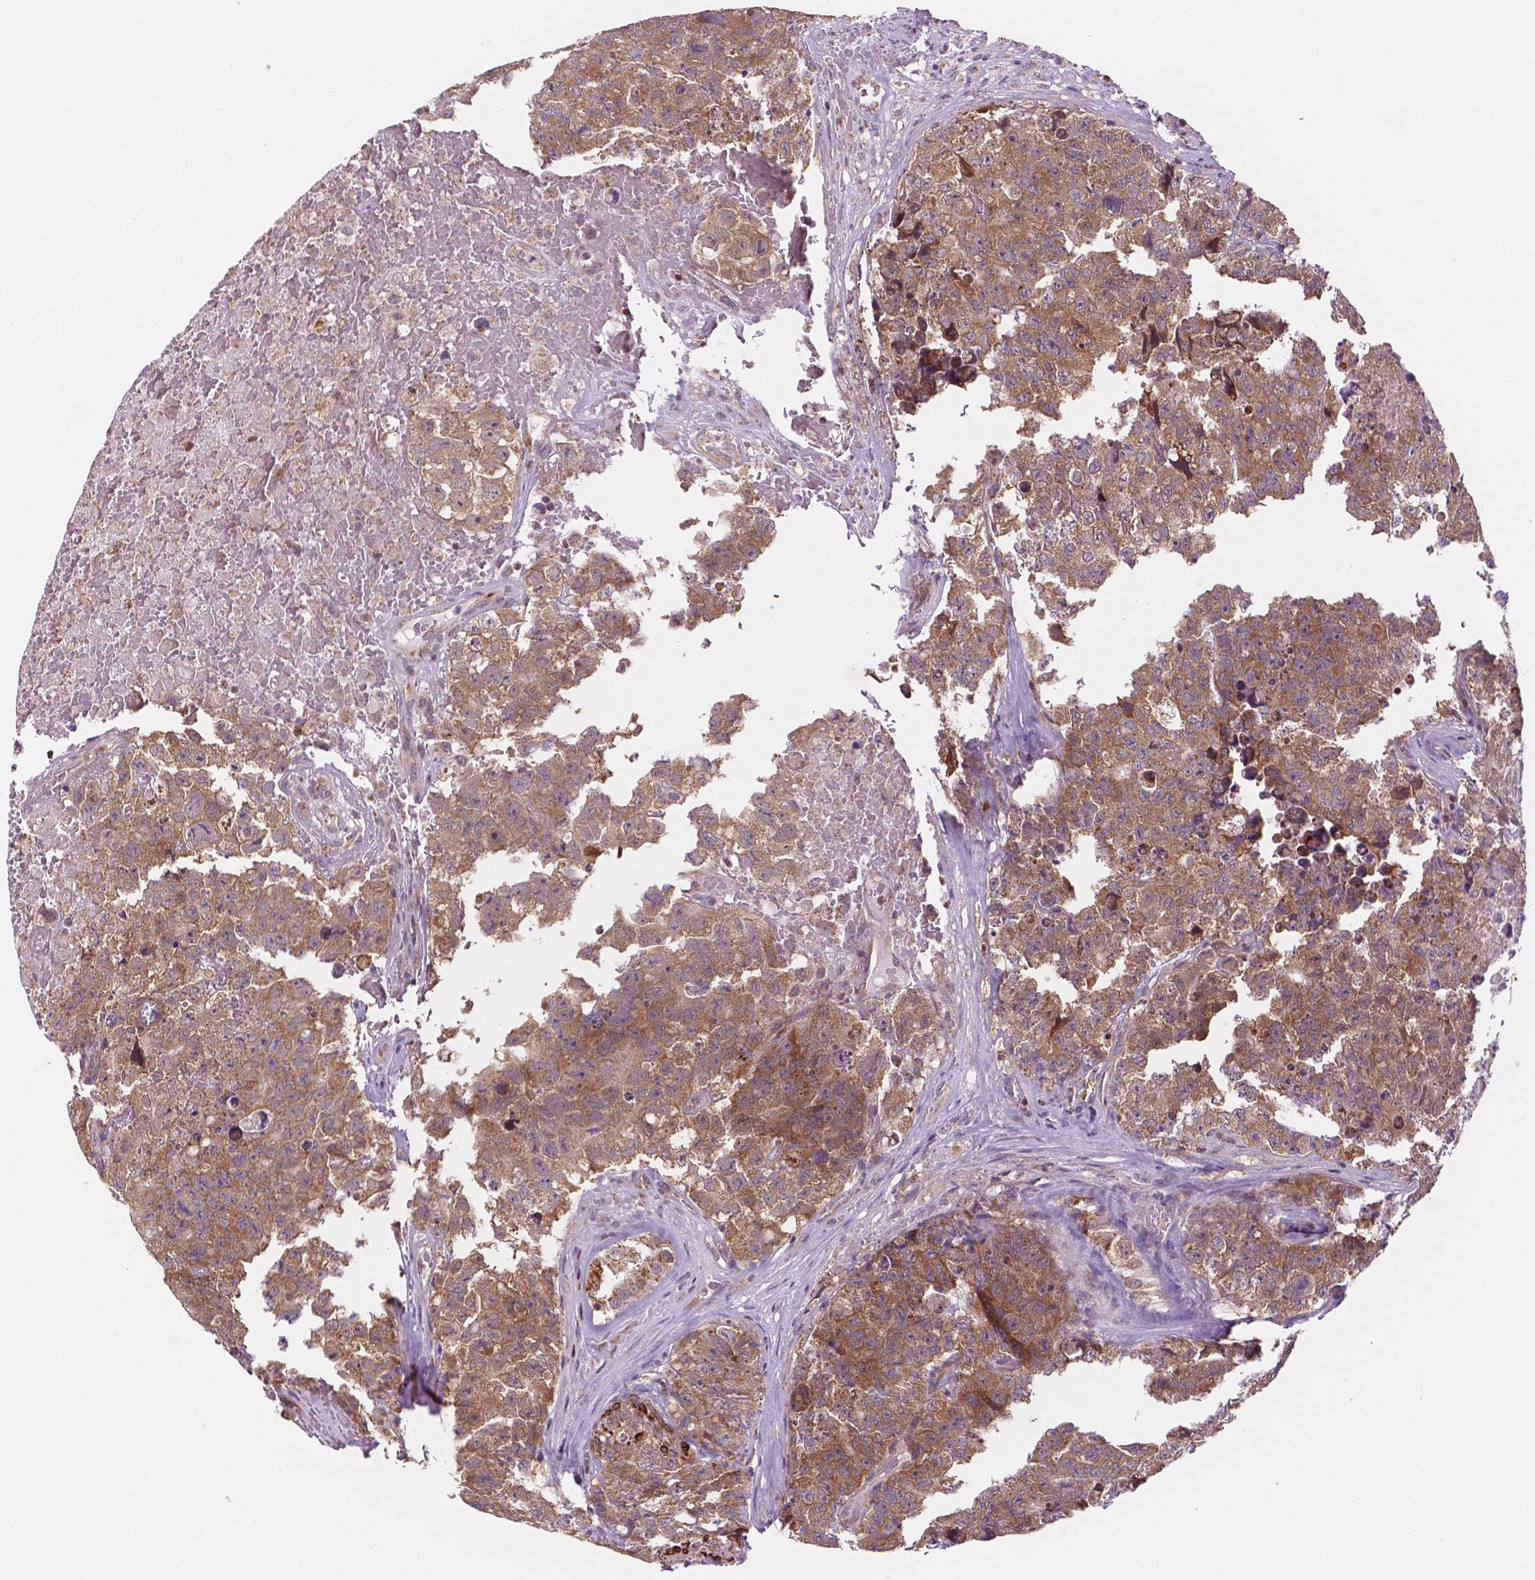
{"staining": {"intensity": "moderate", "quantity": ">75%", "location": "cytoplasmic/membranous"}, "tissue": "testis cancer", "cell_type": "Tumor cells", "image_type": "cancer", "snomed": [{"axis": "morphology", "description": "Carcinoma, Embryonal, NOS"}, {"axis": "topography", "description": "Testis"}], "caption": "Moderate cytoplasmic/membranous positivity for a protein is present in about >75% of tumor cells of embryonal carcinoma (testis) using immunohistochemistry (IHC).", "gene": "GEMIN4", "patient": {"sex": "male", "age": 18}}